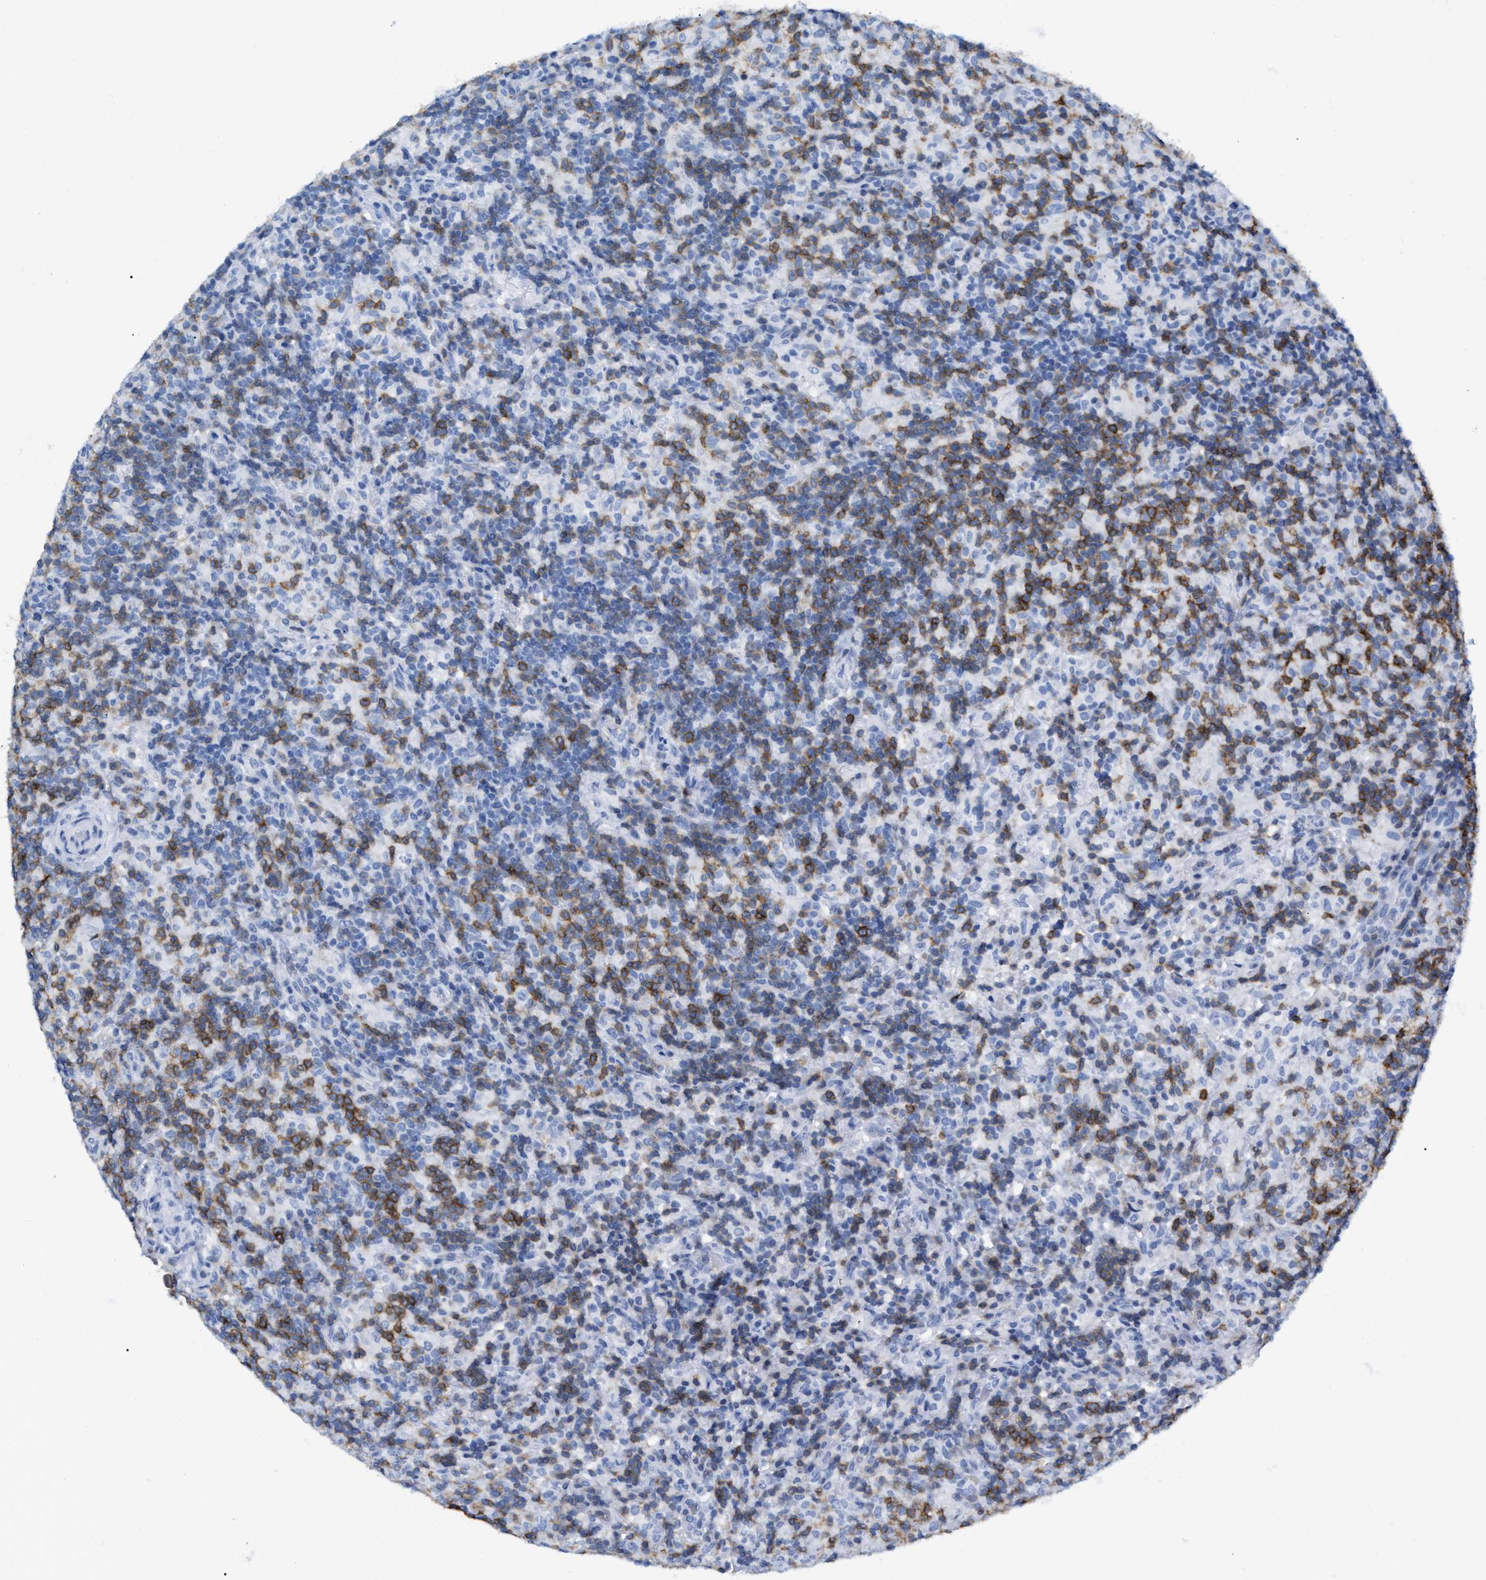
{"staining": {"intensity": "negative", "quantity": "none", "location": "none"}, "tissue": "lymphoma", "cell_type": "Tumor cells", "image_type": "cancer", "snomed": [{"axis": "morphology", "description": "Hodgkin's disease, NOS"}, {"axis": "topography", "description": "Lymph node"}], "caption": "IHC micrograph of Hodgkin's disease stained for a protein (brown), which shows no positivity in tumor cells.", "gene": "CD5", "patient": {"sex": "male", "age": 70}}